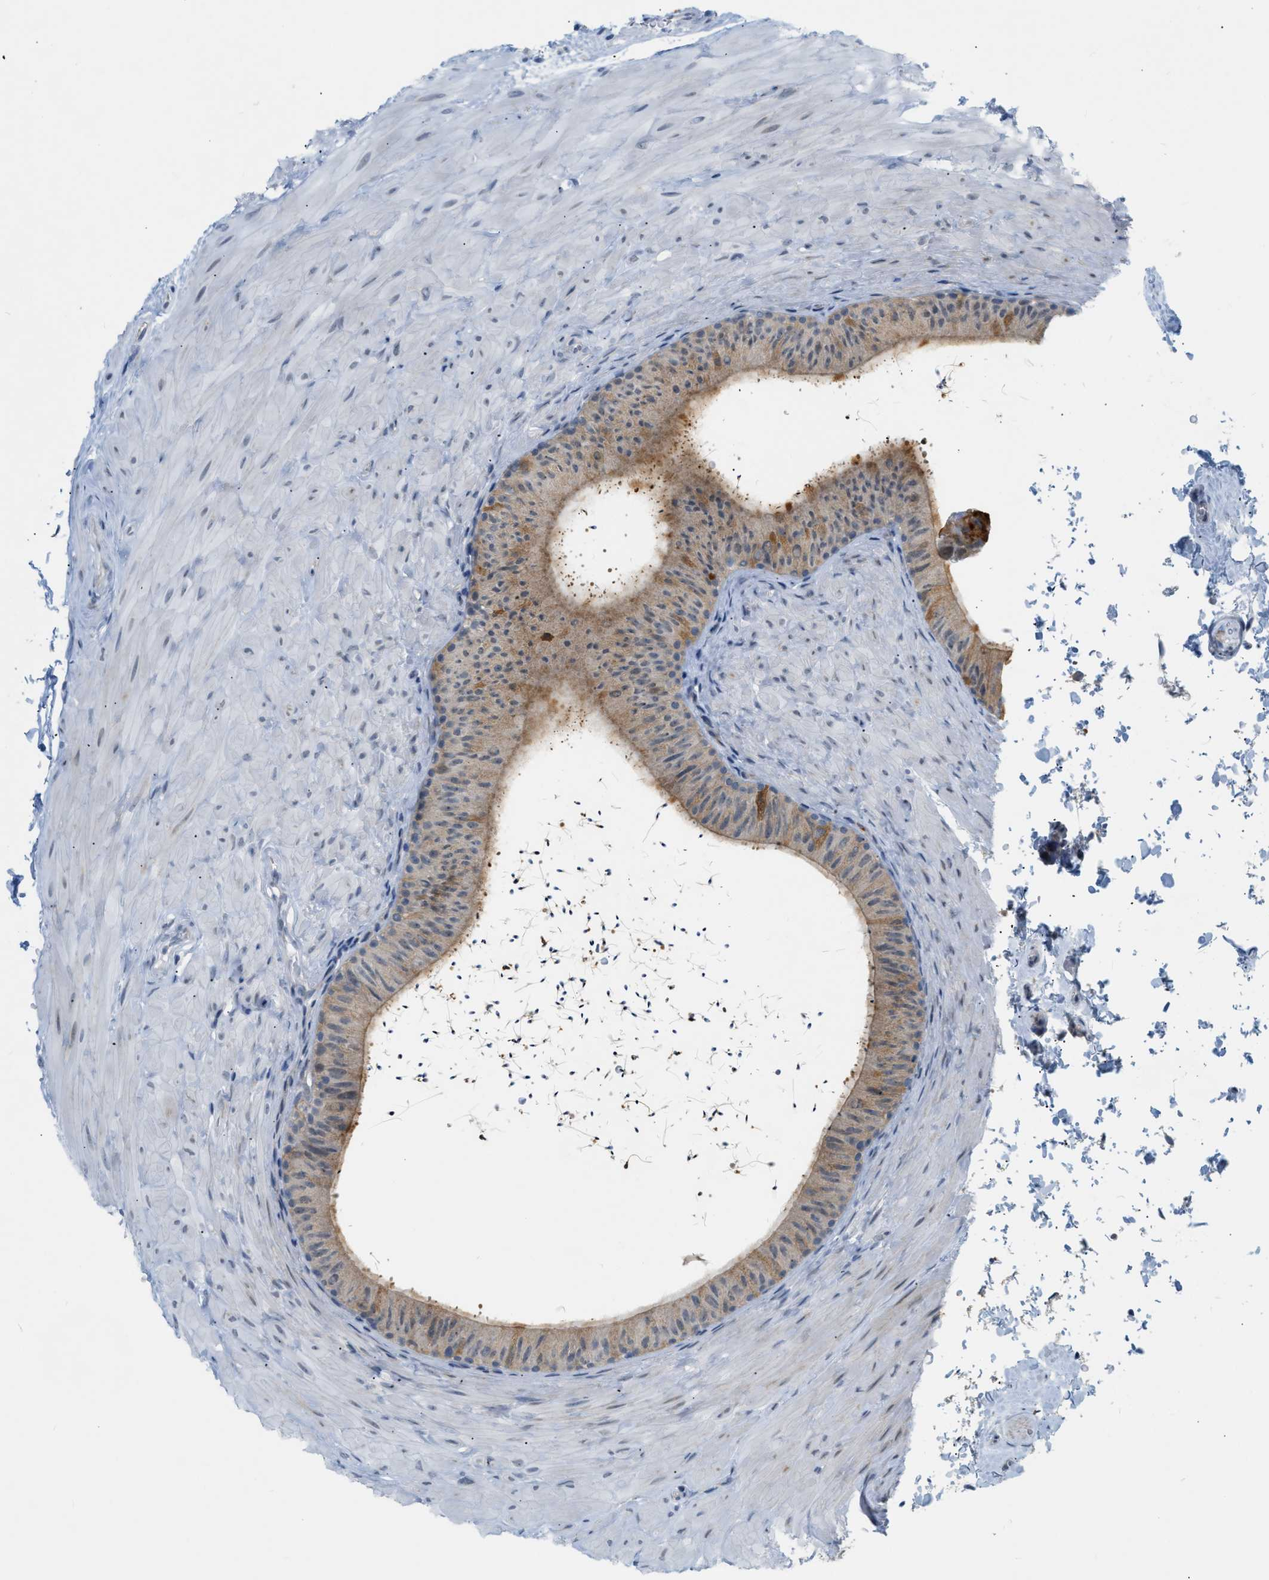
{"staining": {"intensity": "moderate", "quantity": ">75%", "location": "cytoplasmic/membranous"}, "tissue": "epididymis", "cell_type": "Glandular cells", "image_type": "normal", "snomed": [{"axis": "morphology", "description": "Normal tissue, NOS"}, {"axis": "topography", "description": "Epididymis"}], "caption": "Protein expression analysis of unremarkable epididymis shows moderate cytoplasmic/membranous staining in approximately >75% of glandular cells. The protein of interest is shown in brown color, while the nuclei are stained blue.", "gene": "ZNF408", "patient": {"sex": "male", "age": 34}}